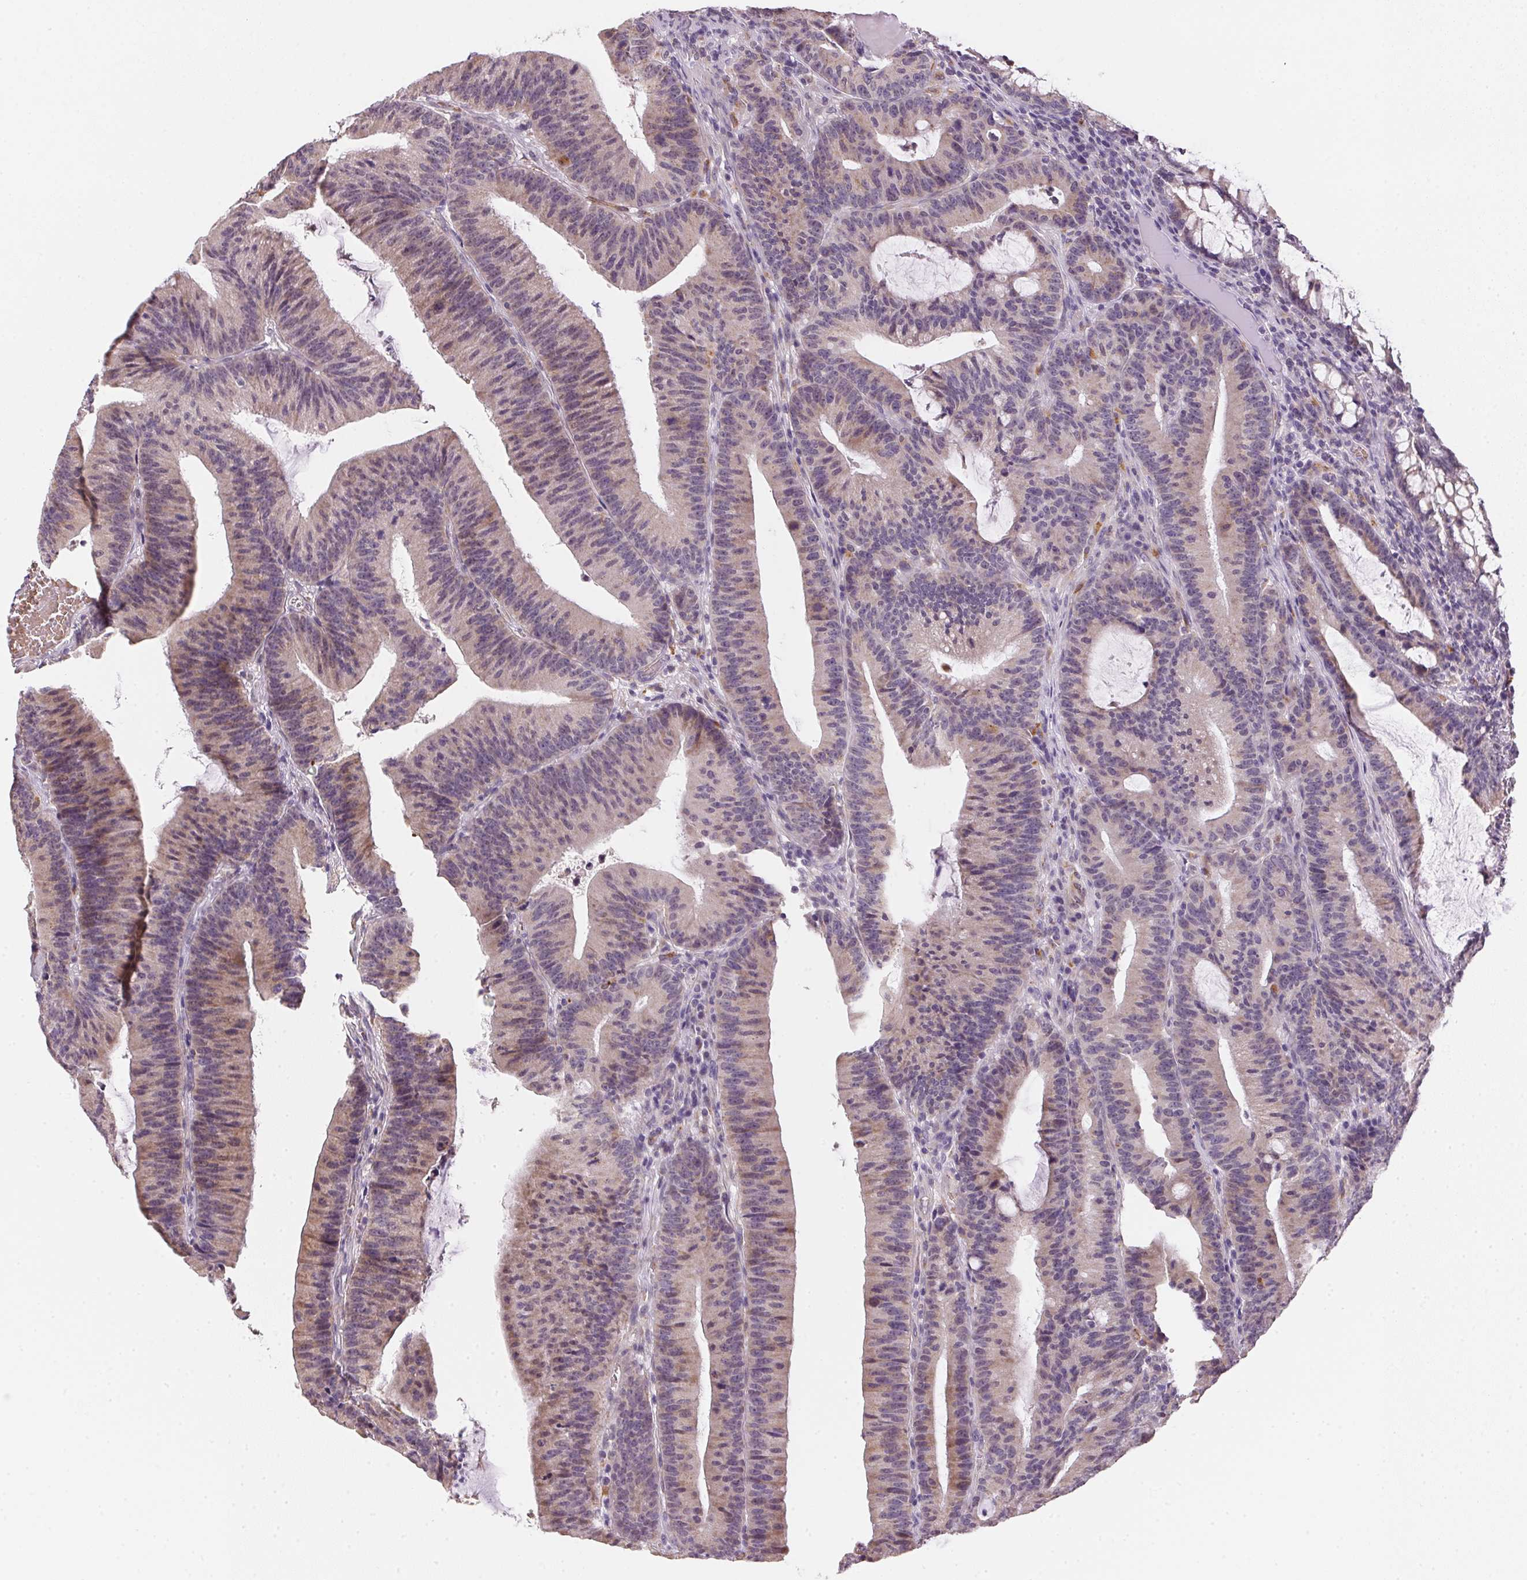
{"staining": {"intensity": "weak", "quantity": "25%-75%", "location": "cytoplasmic/membranous"}, "tissue": "colorectal cancer", "cell_type": "Tumor cells", "image_type": "cancer", "snomed": [{"axis": "morphology", "description": "Adenocarcinoma, NOS"}, {"axis": "topography", "description": "Colon"}], "caption": "Immunohistochemistry (IHC) of human colorectal cancer (adenocarcinoma) shows low levels of weak cytoplasmic/membranous staining in approximately 25%-75% of tumor cells.", "gene": "METTL13", "patient": {"sex": "female", "age": 78}}